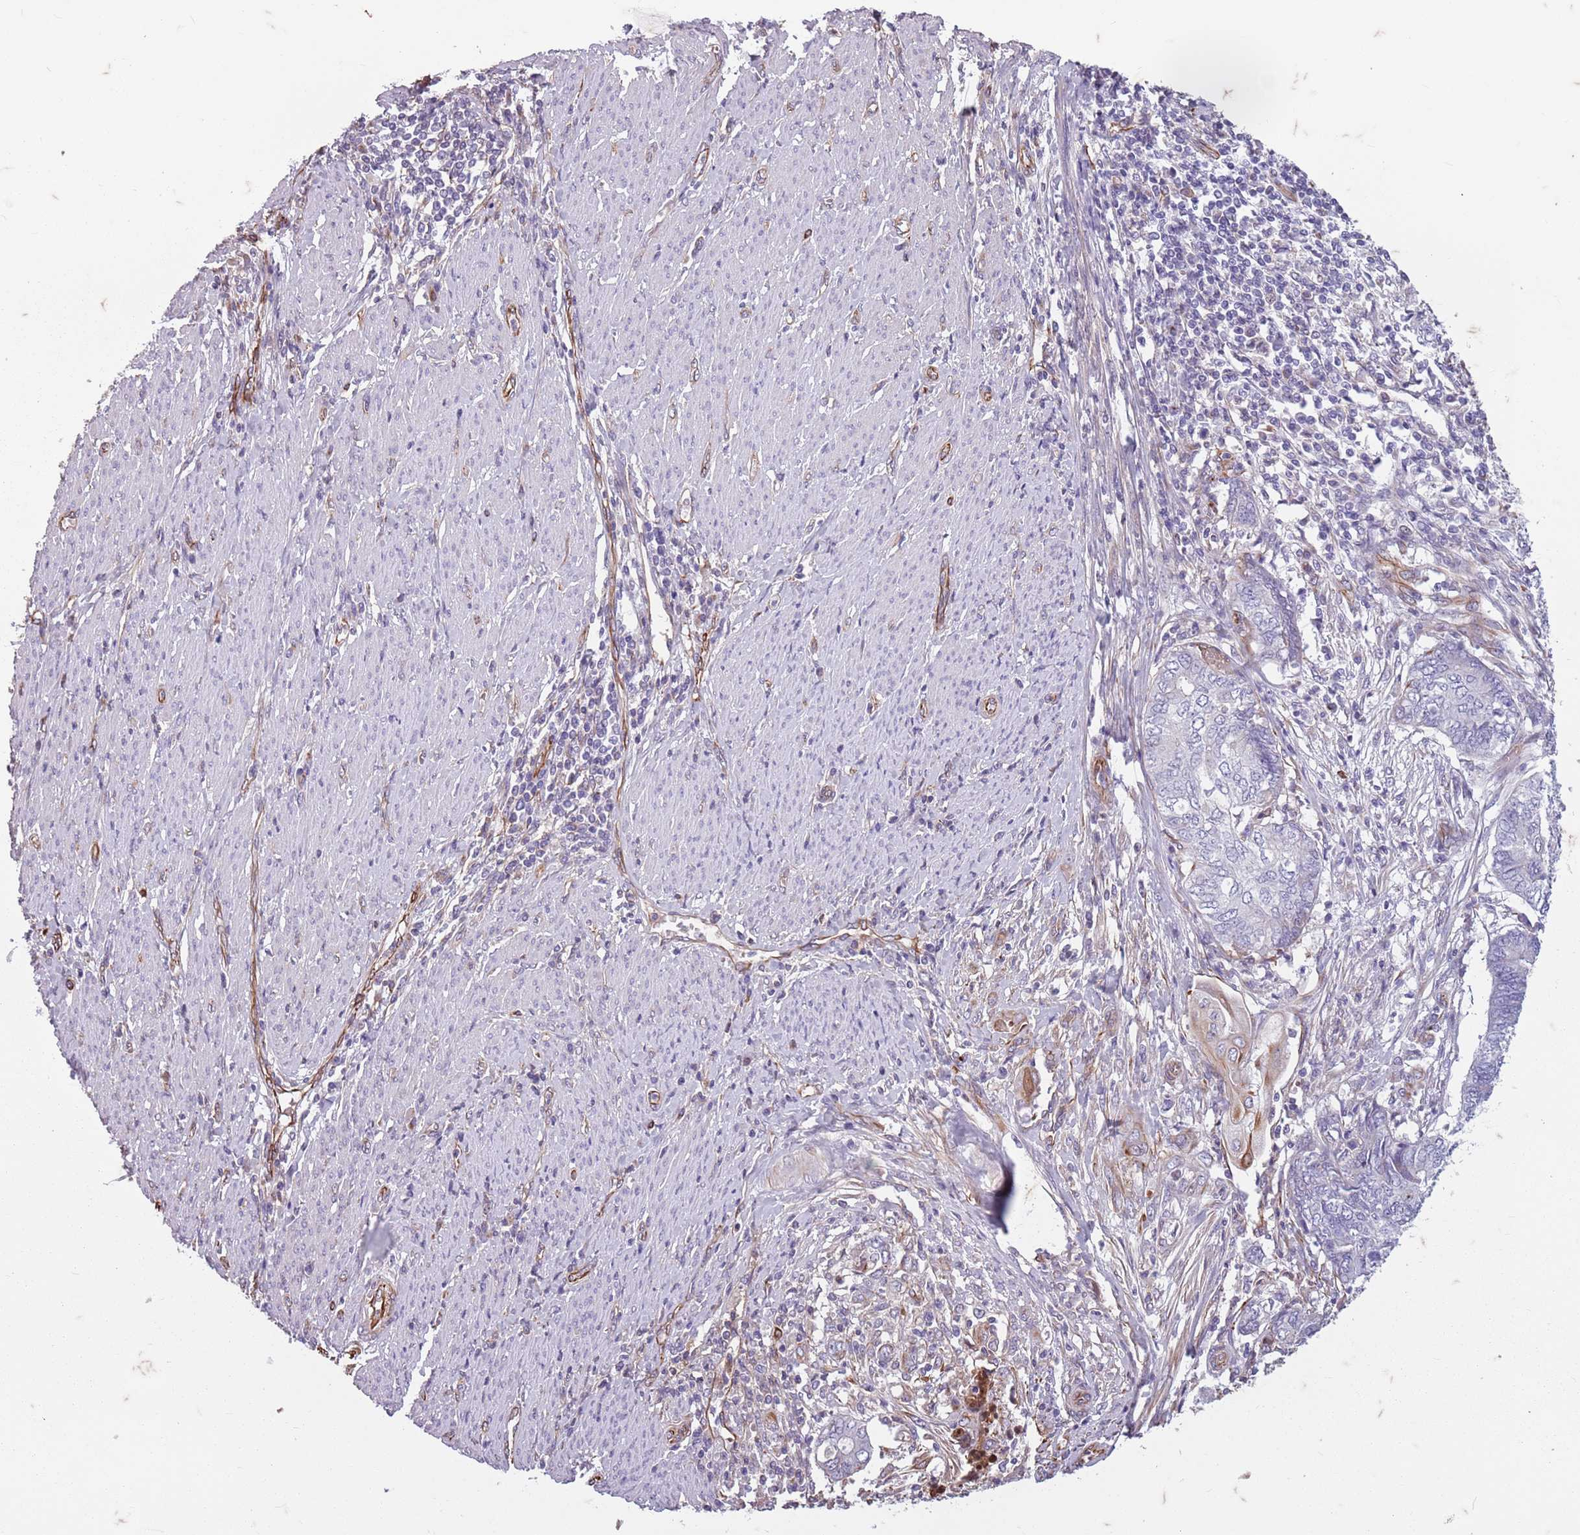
{"staining": {"intensity": "negative", "quantity": "none", "location": "none"}, "tissue": "endometrial cancer", "cell_type": "Tumor cells", "image_type": "cancer", "snomed": [{"axis": "morphology", "description": "Adenocarcinoma, NOS"}, {"axis": "topography", "description": "Uterus"}, {"axis": "topography", "description": "Endometrium"}], "caption": "The histopathology image reveals no staining of tumor cells in endometrial cancer.", "gene": "TAS2R38", "patient": {"sex": "female", "age": 70}}